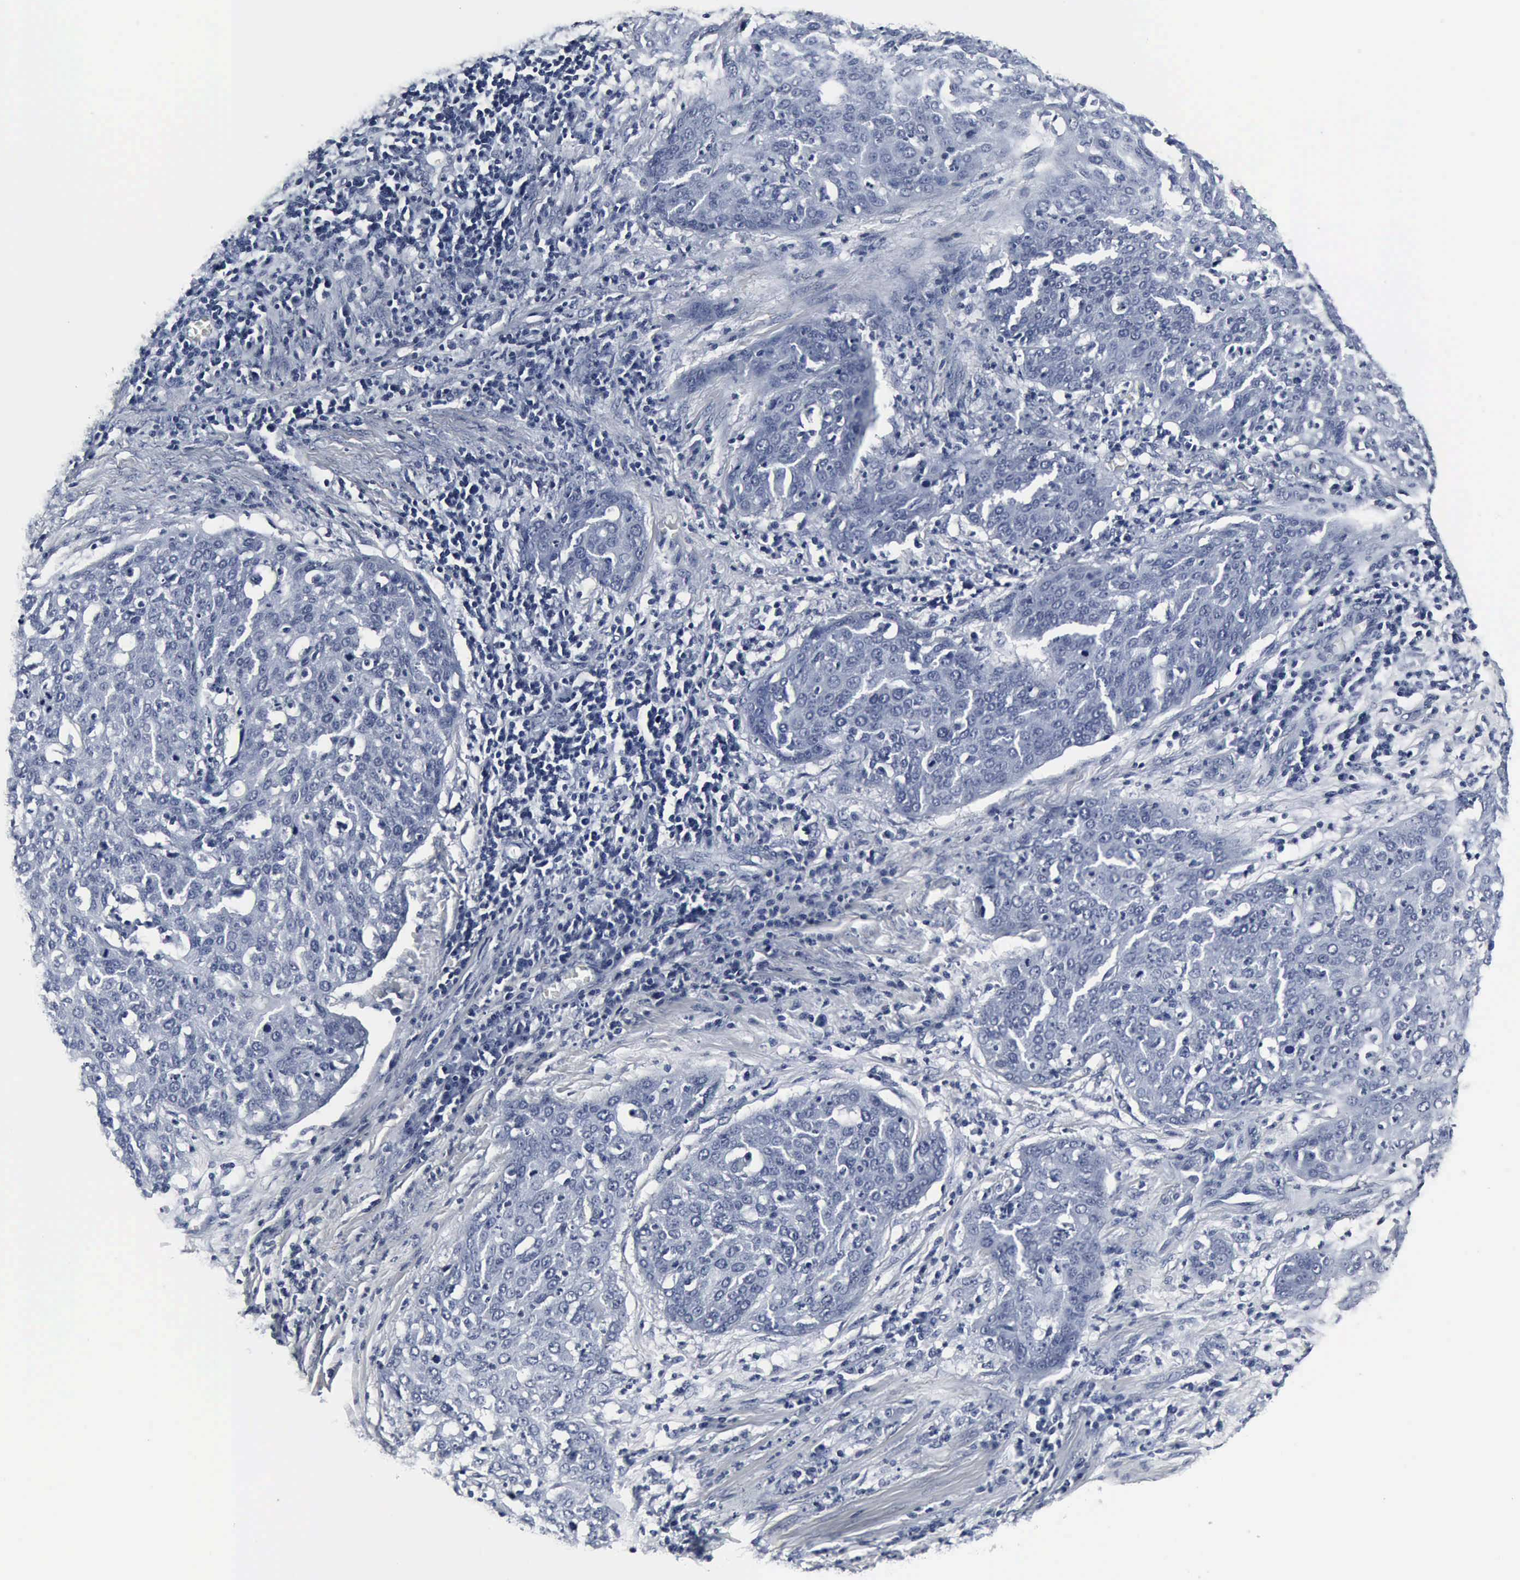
{"staining": {"intensity": "negative", "quantity": "none", "location": "none"}, "tissue": "cervical cancer", "cell_type": "Tumor cells", "image_type": "cancer", "snomed": [{"axis": "morphology", "description": "Squamous cell carcinoma, NOS"}, {"axis": "topography", "description": "Cervix"}], "caption": "Immunohistochemistry of human cervical cancer displays no expression in tumor cells.", "gene": "SNAP25", "patient": {"sex": "female", "age": 38}}